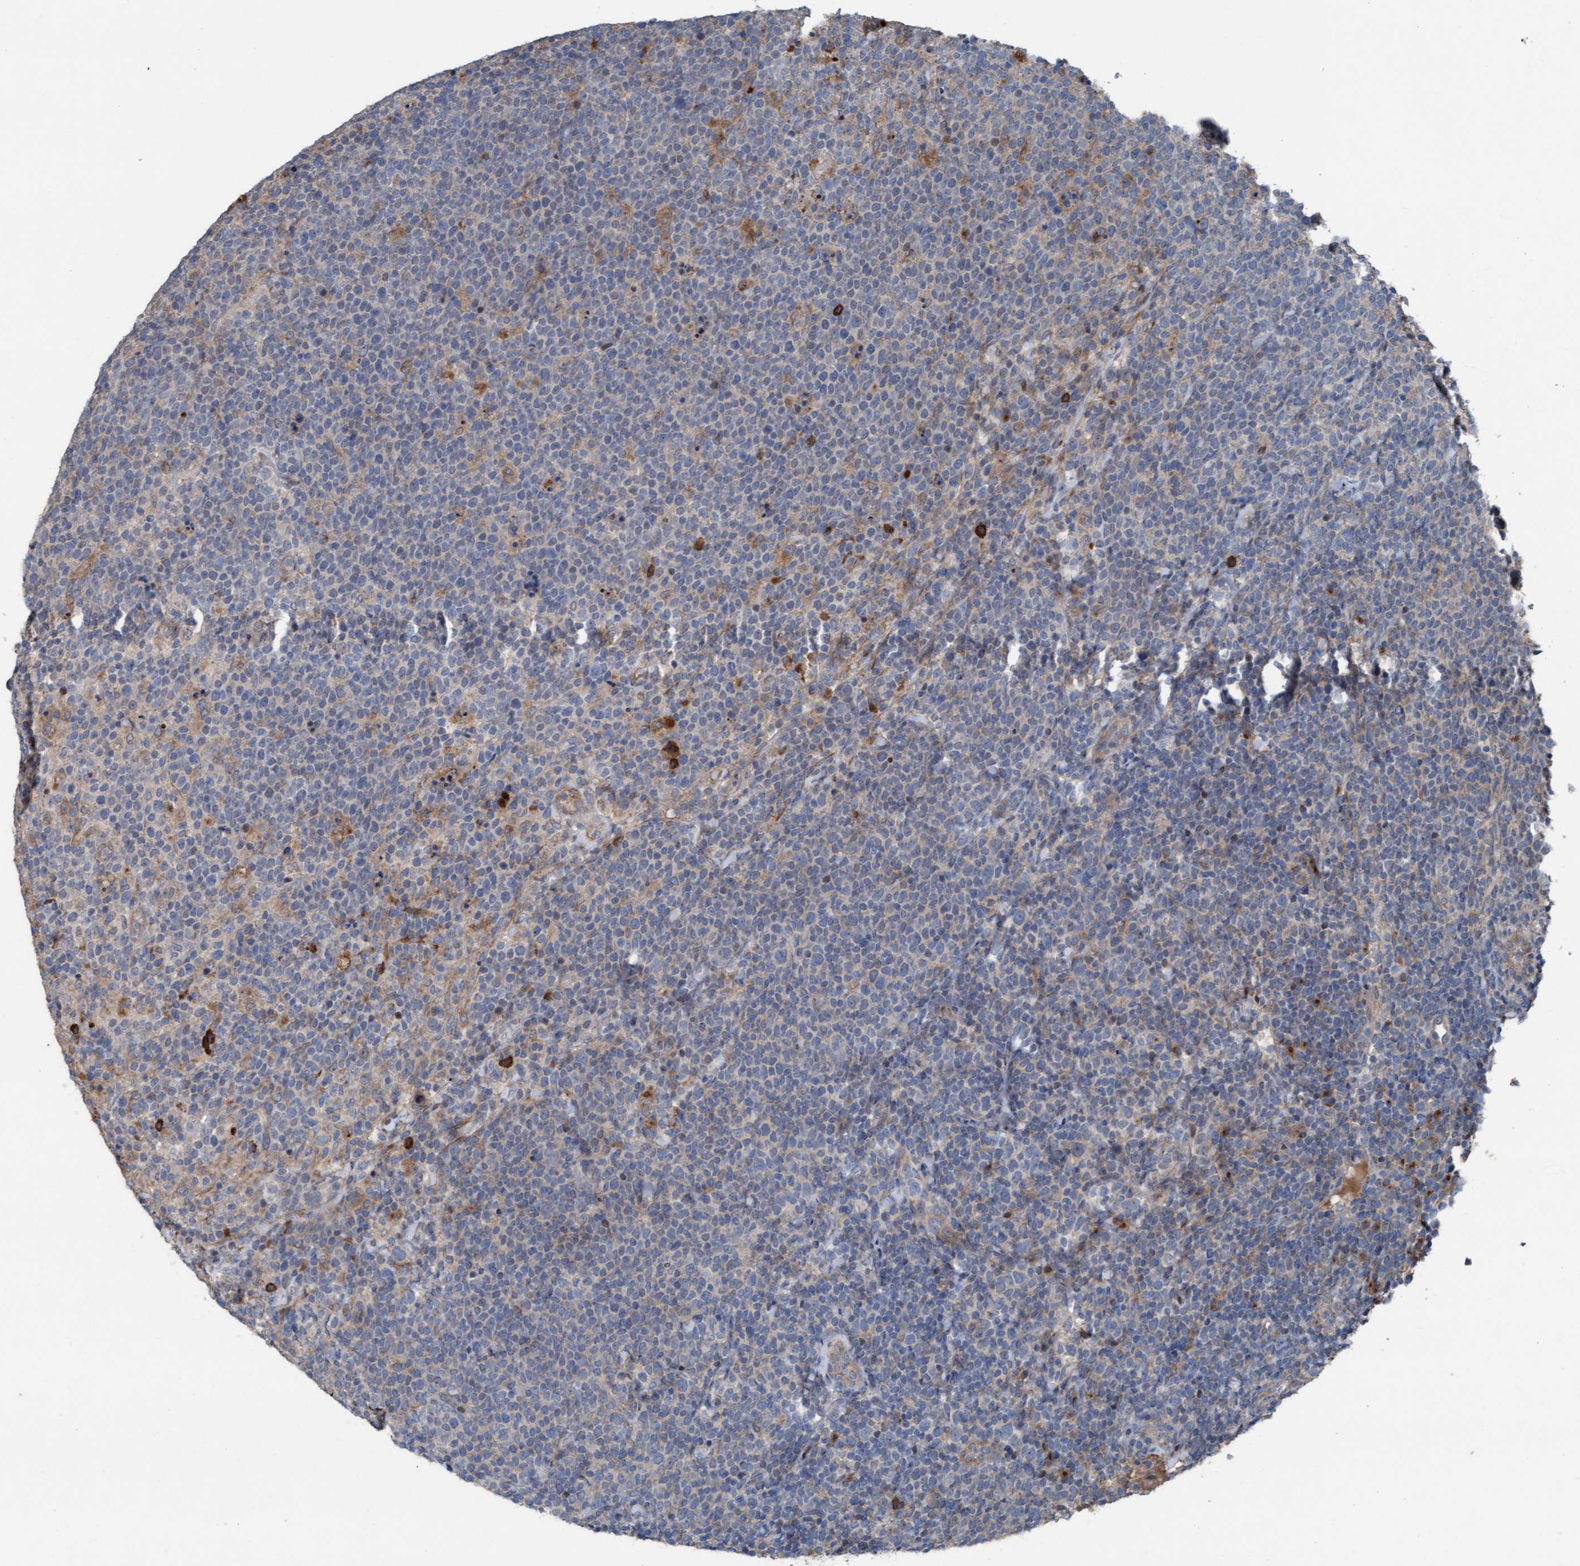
{"staining": {"intensity": "strong", "quantity": "<25%", "location": "cytoplasmic/membranous"}, "tissue": "lymphoma", "cell_type": "Tumor cells", "image_type": "cancer", "snomed": [{"axis": "morphology", "description": "Malignant lymphoma, non-Hodgkin's type, High grade"}, {"axis": "topography", "description": "Lymph node"}], "caption": "Malignant lymphoma, non-Hodgkin's type (high-grade) stained with DAB IHC exhibits medium levels of strong cytoplasmic/membranous positivity in approximately <25% of tumor cells. (DAB (3,3'-diaminobenzidine) IHC, brown staining for protein, blue staining for nuclei).", "gene": "KLHL26", "patient": {"sex": "male", "age": 61}}